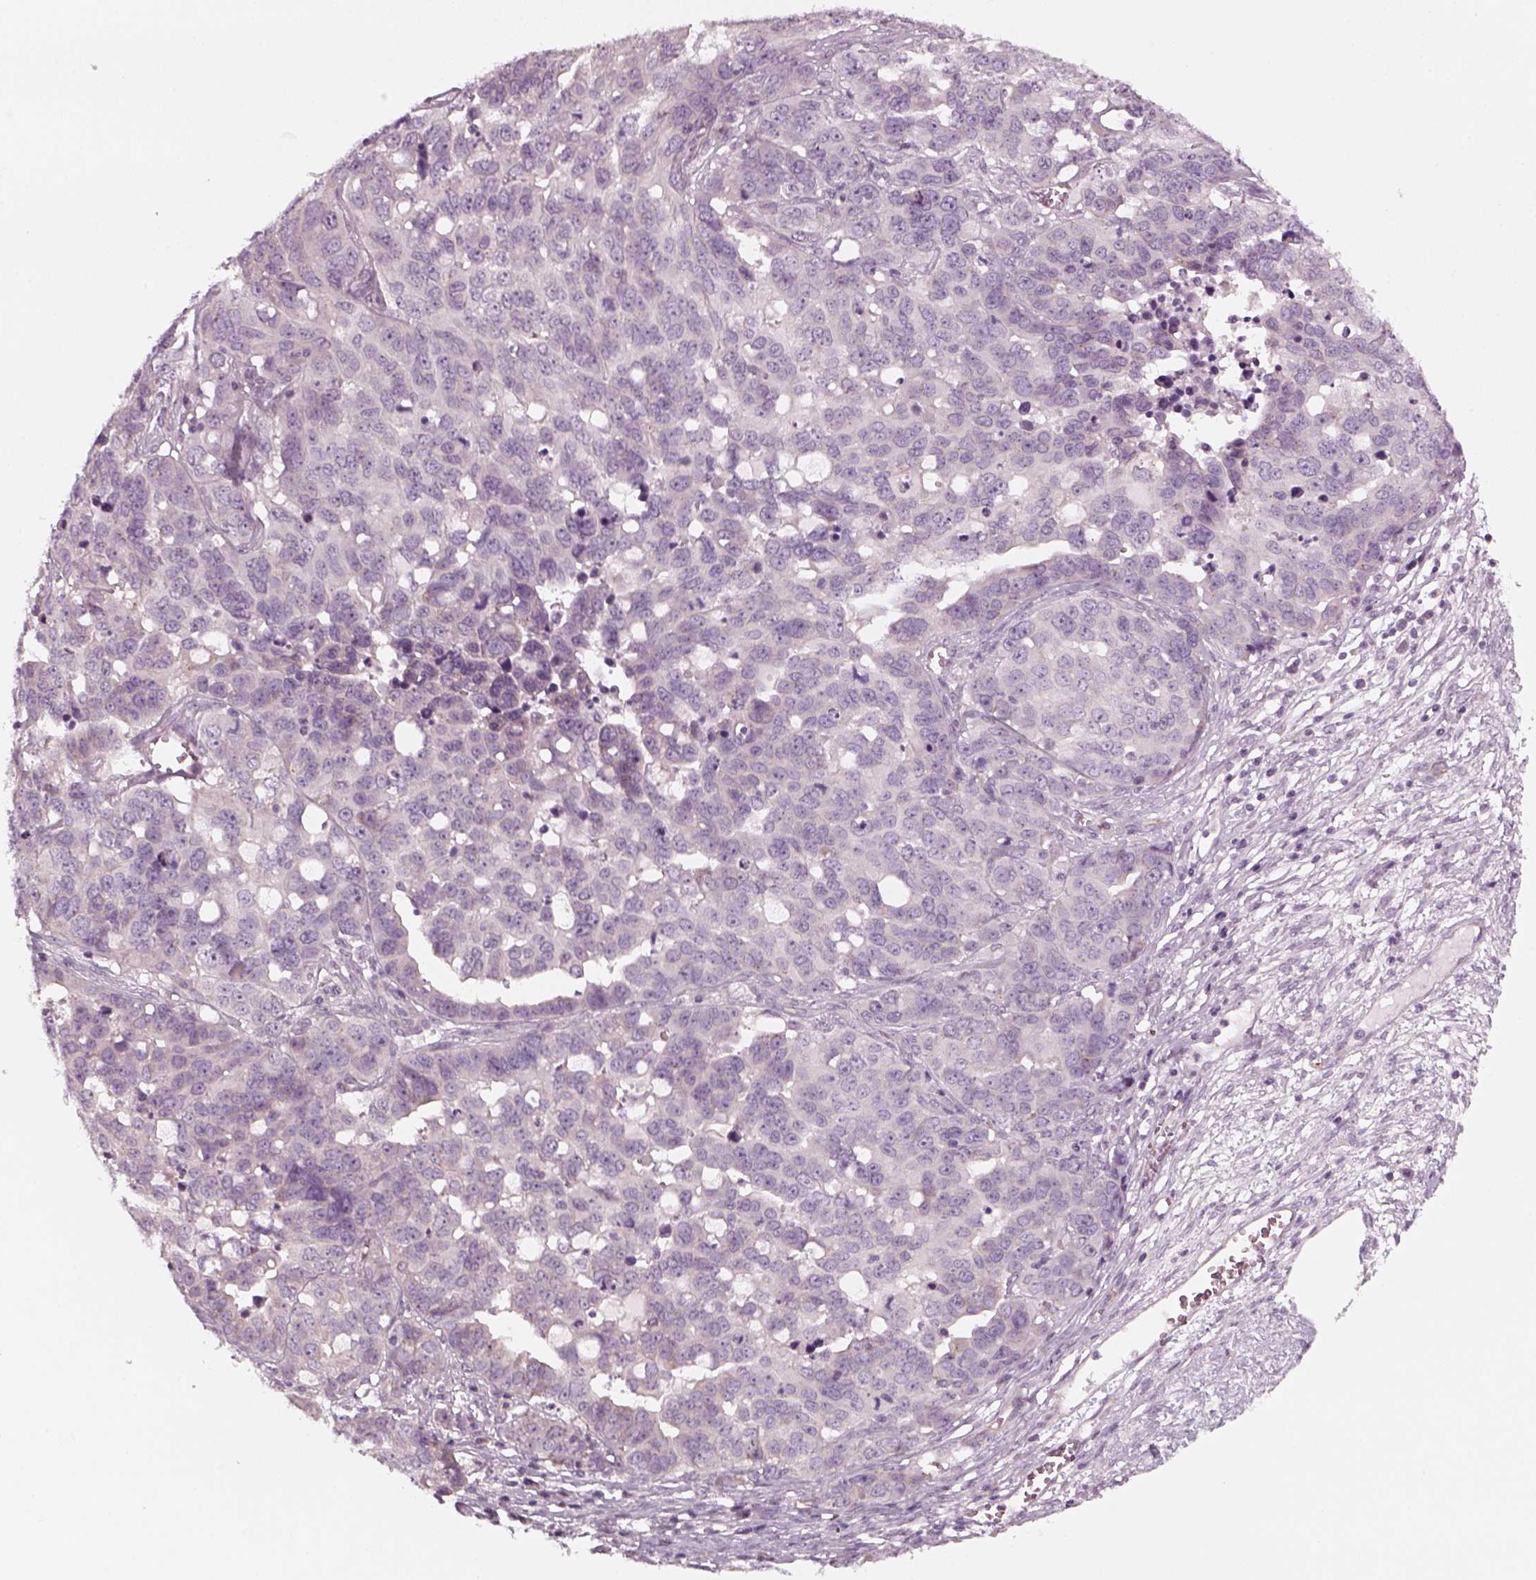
{"staining": {"intensity": "negative", "quantity": "none", "location": "none"}, "tissue": "ovarian cancer", "cell_type": "Tumor cells", "image_type": "cancer", "snomed": [{"axis": "morphology", "description": "Carcinoma, endometroid"}, {"axis": "topography", "description": "Ovary"}], "caption": "Human endometroid carcinoma (ovarian) stained for a protein using immunohistochemistry (IHC) shows no positivity in tumor cells.", "gene": "PNMT", "patient": {"sex": "female", "age": 78}}